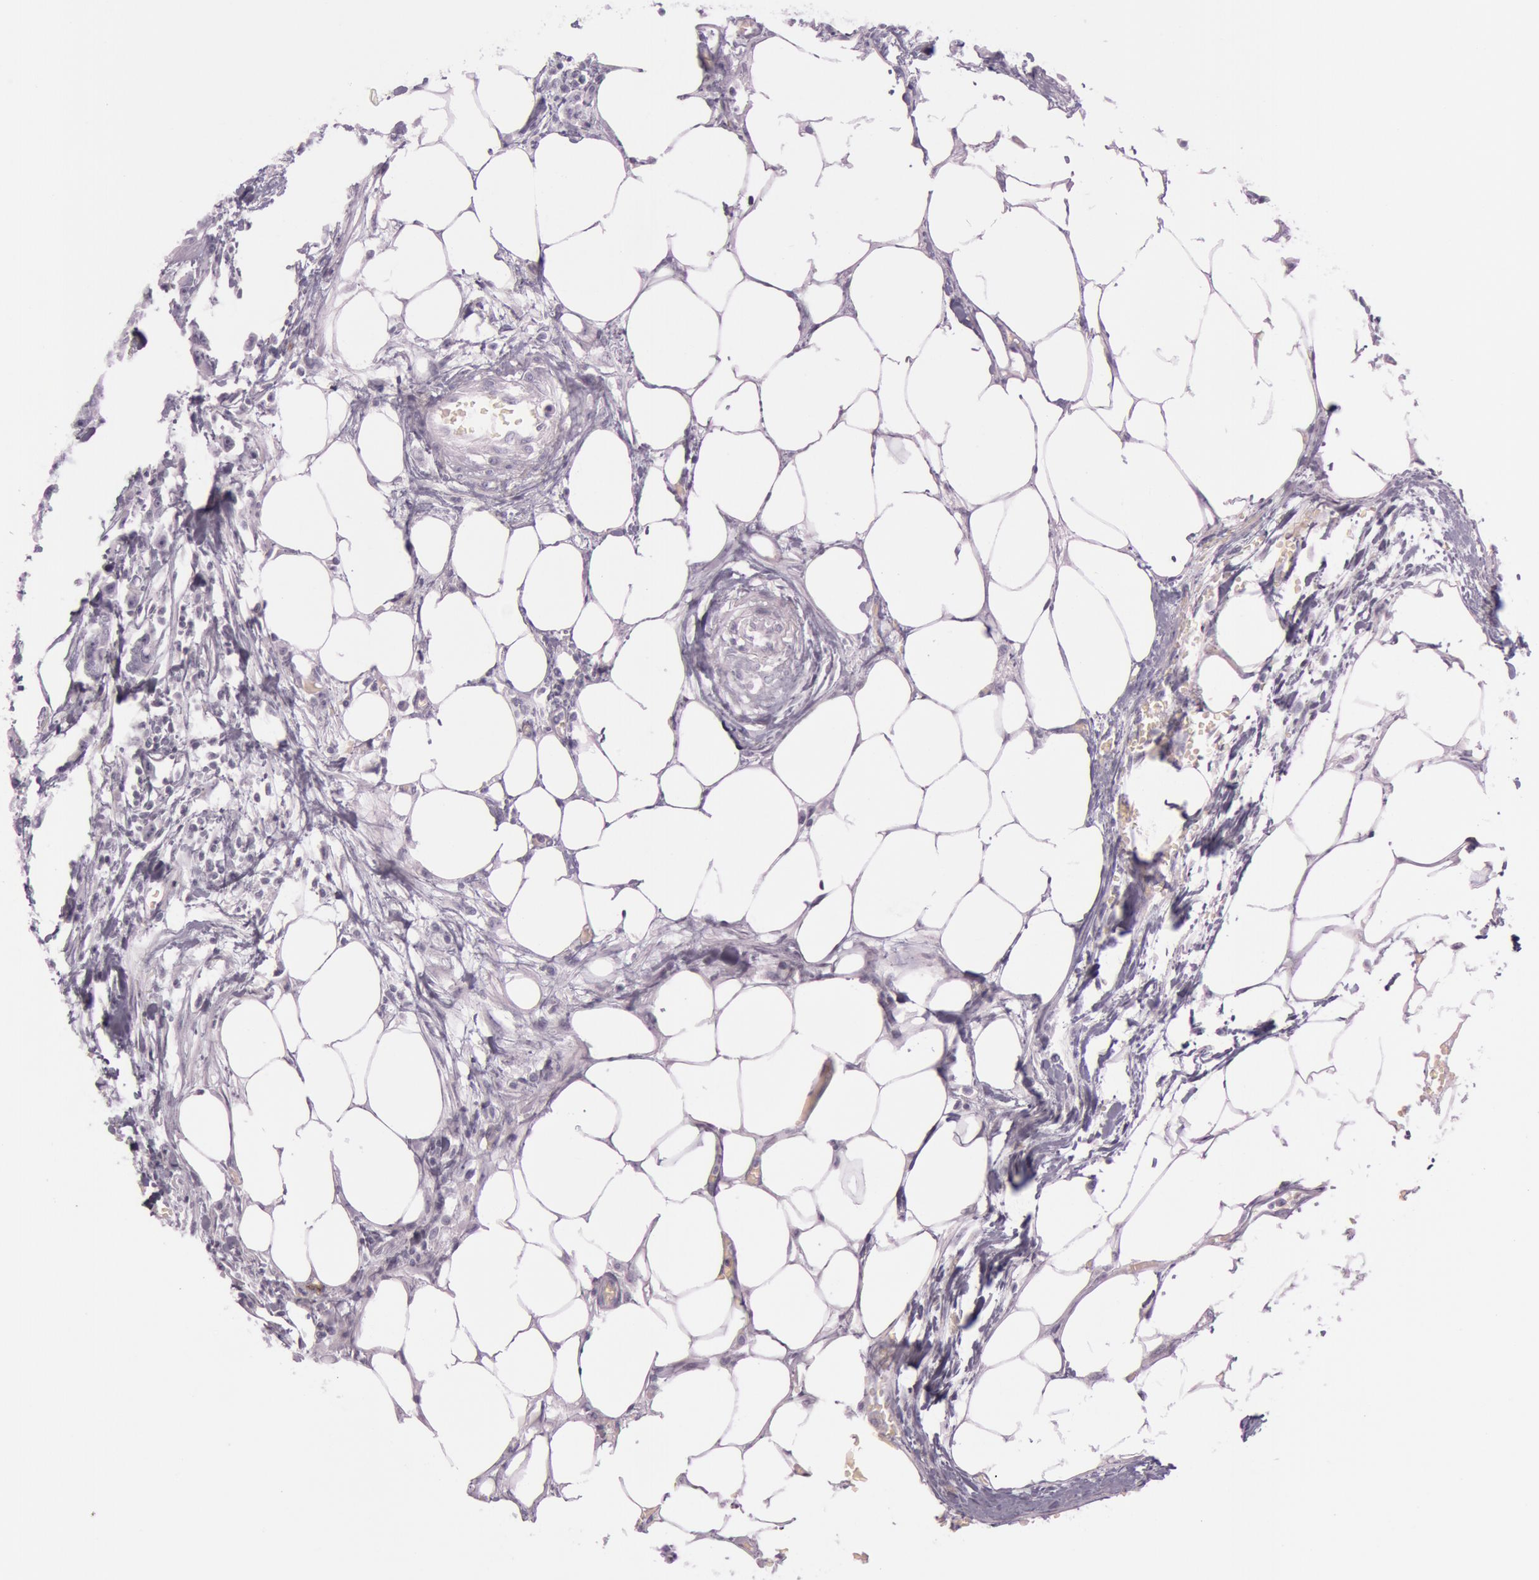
{"staining": {"intensity": "negative", "quantity": "none", "location": "none"}, "tissue": "colorectal cancer", "cell_type": "Tumor cells", "image_type": "cancer", "snomed": [{"axis": "morphology", "description": "Adenocarcinoma, NOS"}, {"axis": "topography", "description": "Colon"}], "caption": "An image of colorectal cancer (adenocarcinoma) stained for a protein shows no brown staining in tumor cells.", "gene": "FOLH1", "patient": {"sex": "female", "age": 86}}